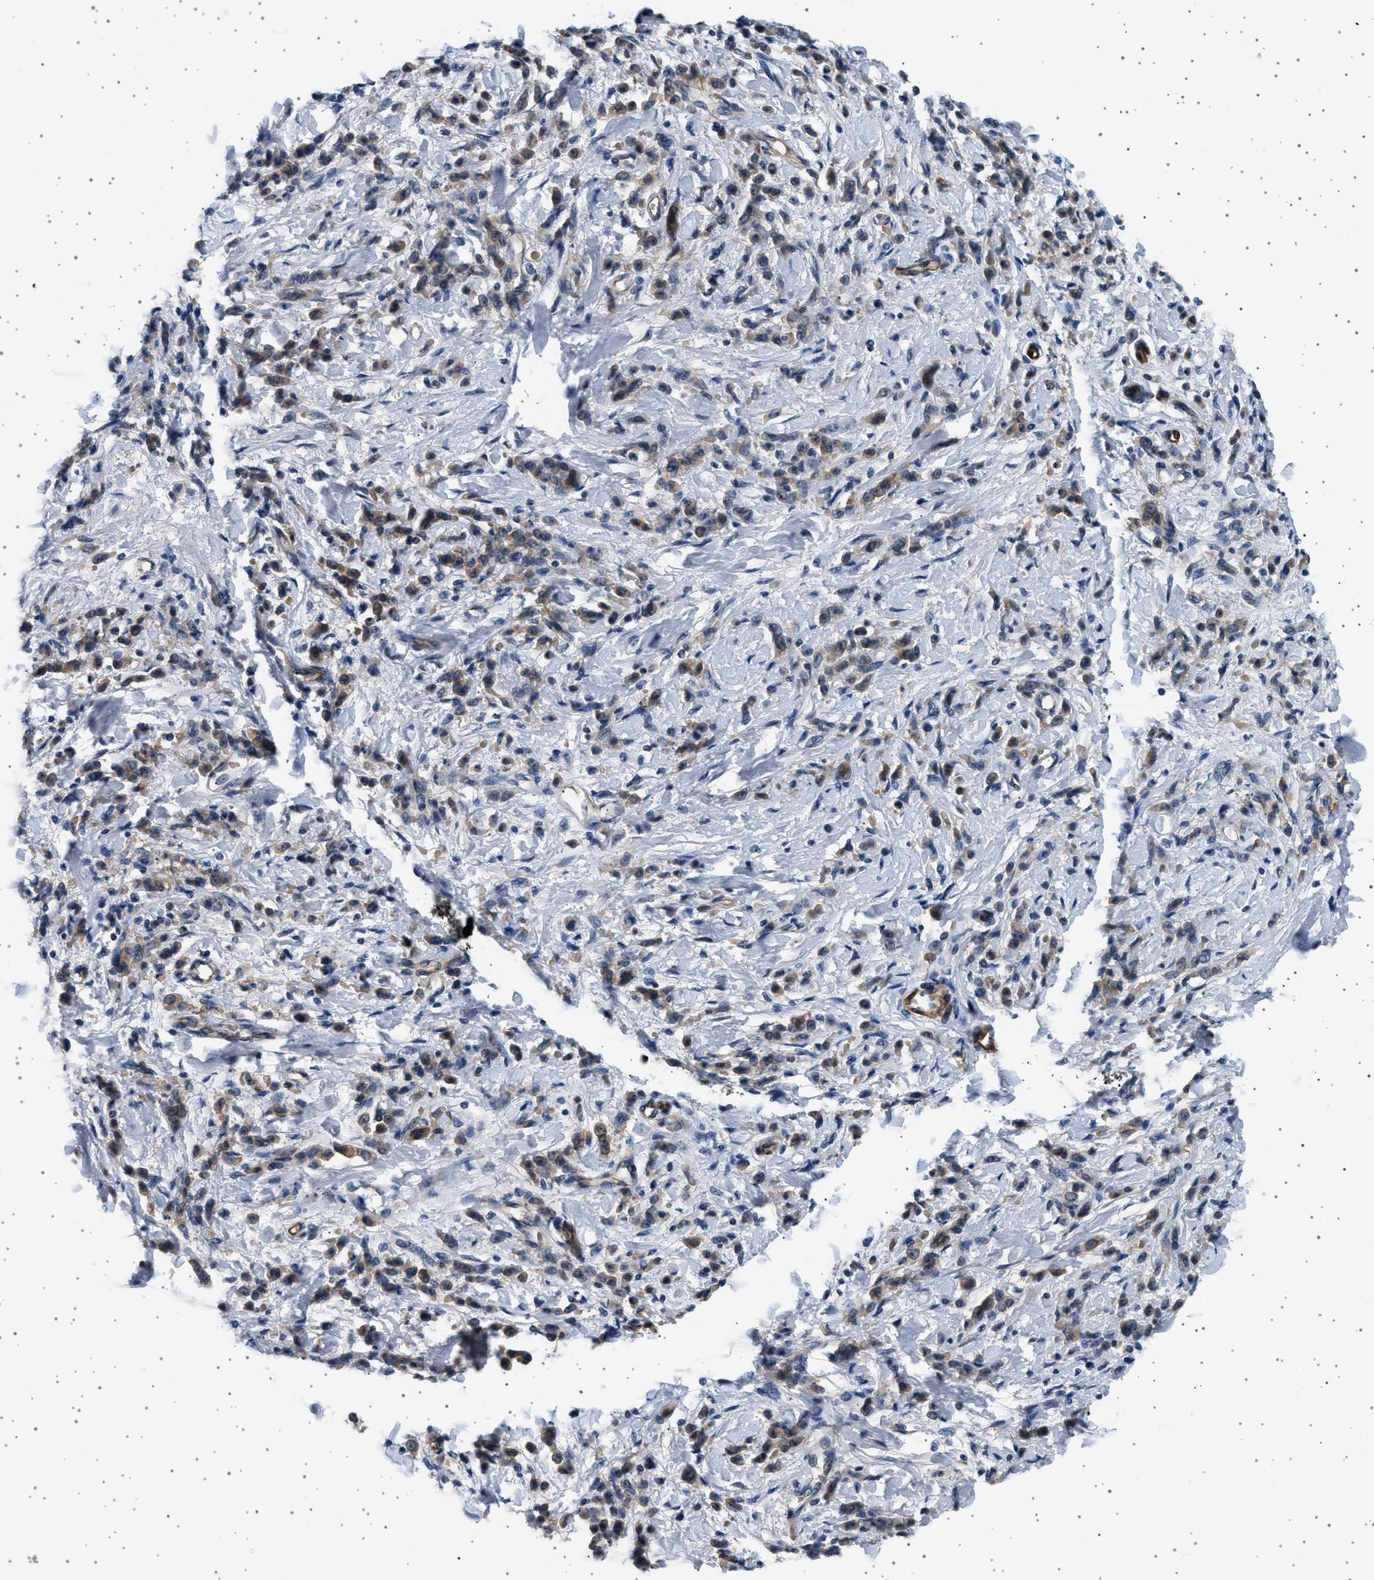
{"staining": {"intensity": "moderate", "quantity": "25%-75%", "location": "cytoplasmic/membranous"}, "tissue": "stomach cancer", "cell_type": "Tumor cells", "image_type": "cancer", "snomed": [{"axis": "morphology", "description": "Normal tissue, NOS"}, {"axis": "morphology", "description": "Adenocarcinoma, NOS"}, {"axis": "topography", "description": "Stomach"}], "caption": "Immunohistochemistry histopathology image of neoplastic tissue: adenocarcinoma (stomach) stained using immunohistochemistry (IHC) demonstrates medium levels of moderate protein expression localized specifically in the cytoplasmic/membranous of tumor cells, appearing as a cytoplasmic/membranous brown color.", "gene": "PLPP6", "patient": {"sex": "male", "age": 82}}